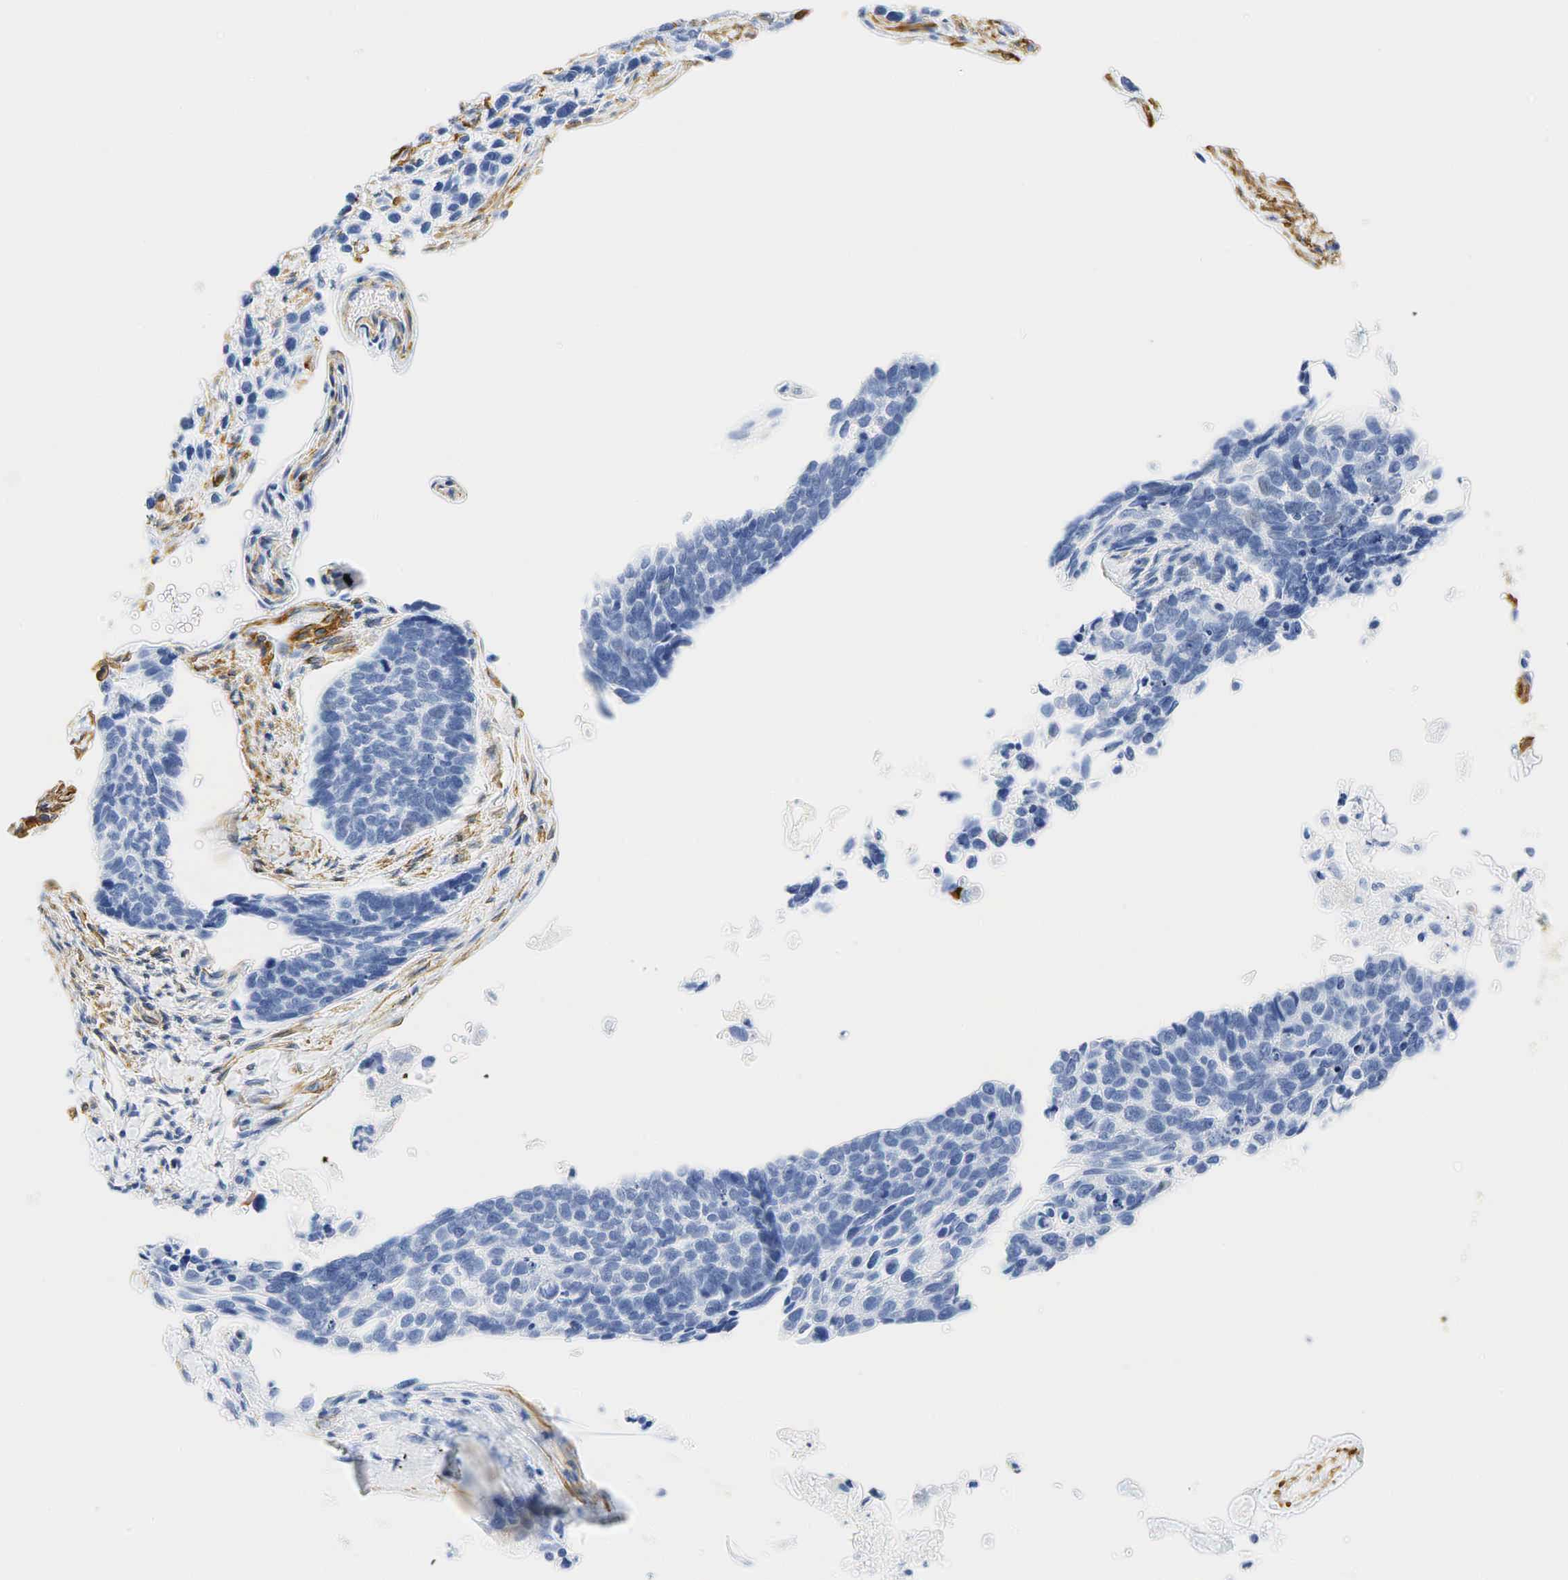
{"staining": {"intensity": "negative", "quantity": "none", "location": "none"}, "tissue": "lung cancer", "cell_type": "Tumor cells", "image_type": "cancer", "snomed": [{"axis": "morphology", "description": "Squamous cell carcinoma, NOS"}, {"axis": "topography", "description": "Lymph node"}, {"axis": "topography", "description": "Lung"}], "caption": "High magnification brightfield microscopy of squamous cell carcinoma (lung) stained with DAB (brown) and counterstained with hematoxylin (blue): tumor cells show no significant positivity.", "gene": "ACTA1", "patient": {"sex": "male", "age": 74}}